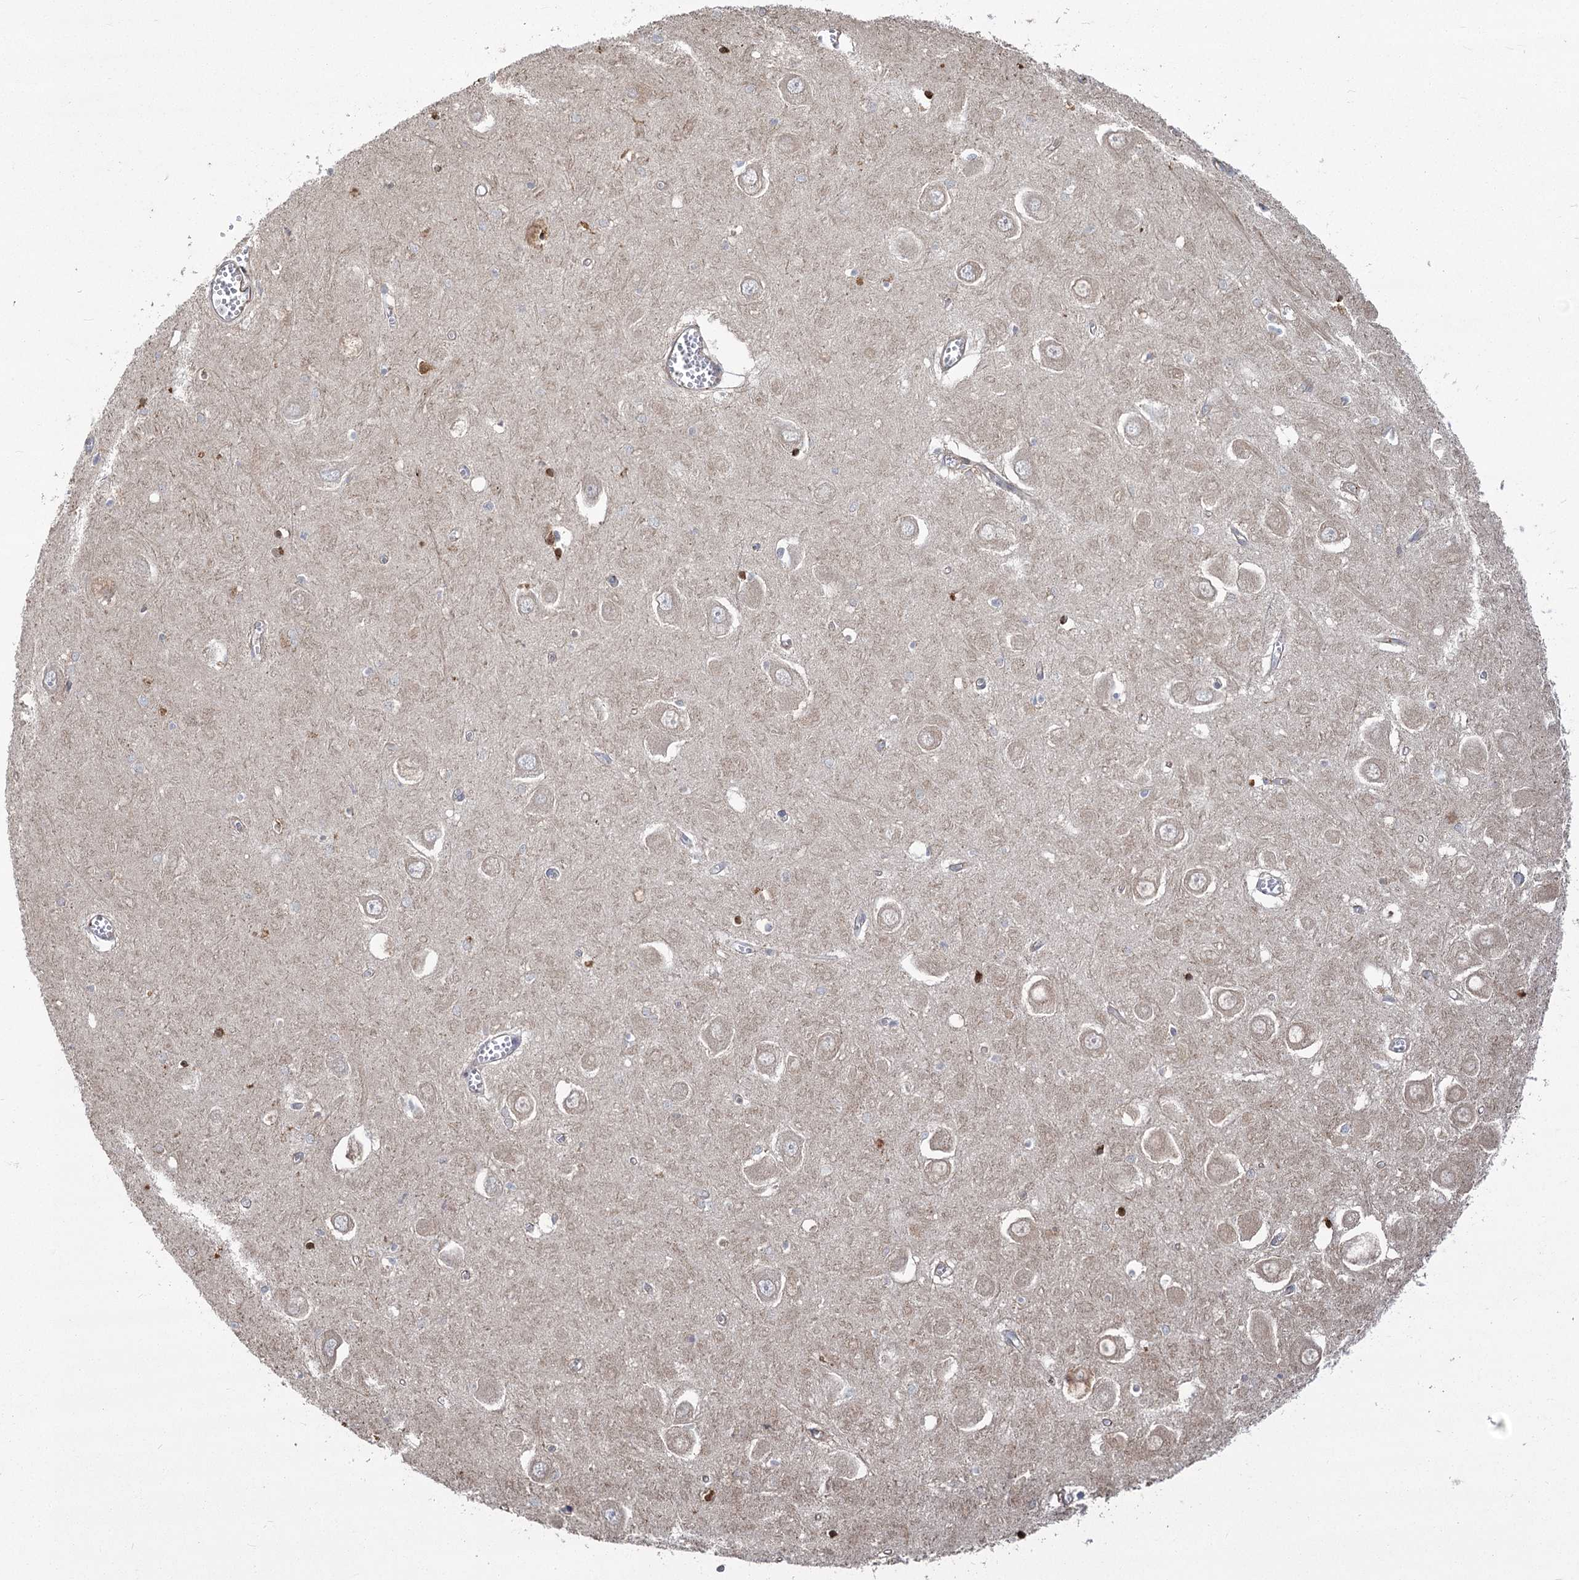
{"staining": {"intensity": "negative", "quantity": "none", "location": "none"}, "tissue": "hippocampus", "cell_type": "Glial cells", "image_type": "normal", "snomed": [{"axis": "morphology", "description": "Normal tissue, NOS"}, {"axis": "topography", "description": "Hippocampus"}], "caption": "Immunohistochemistry (IHC) micrograph of unremarkable human hippocampus stained for a protein (brown), which exhibits no positivity in glial cells.", "gene": "RMDN2", "patient": {"sex": "male", "age": 70}}